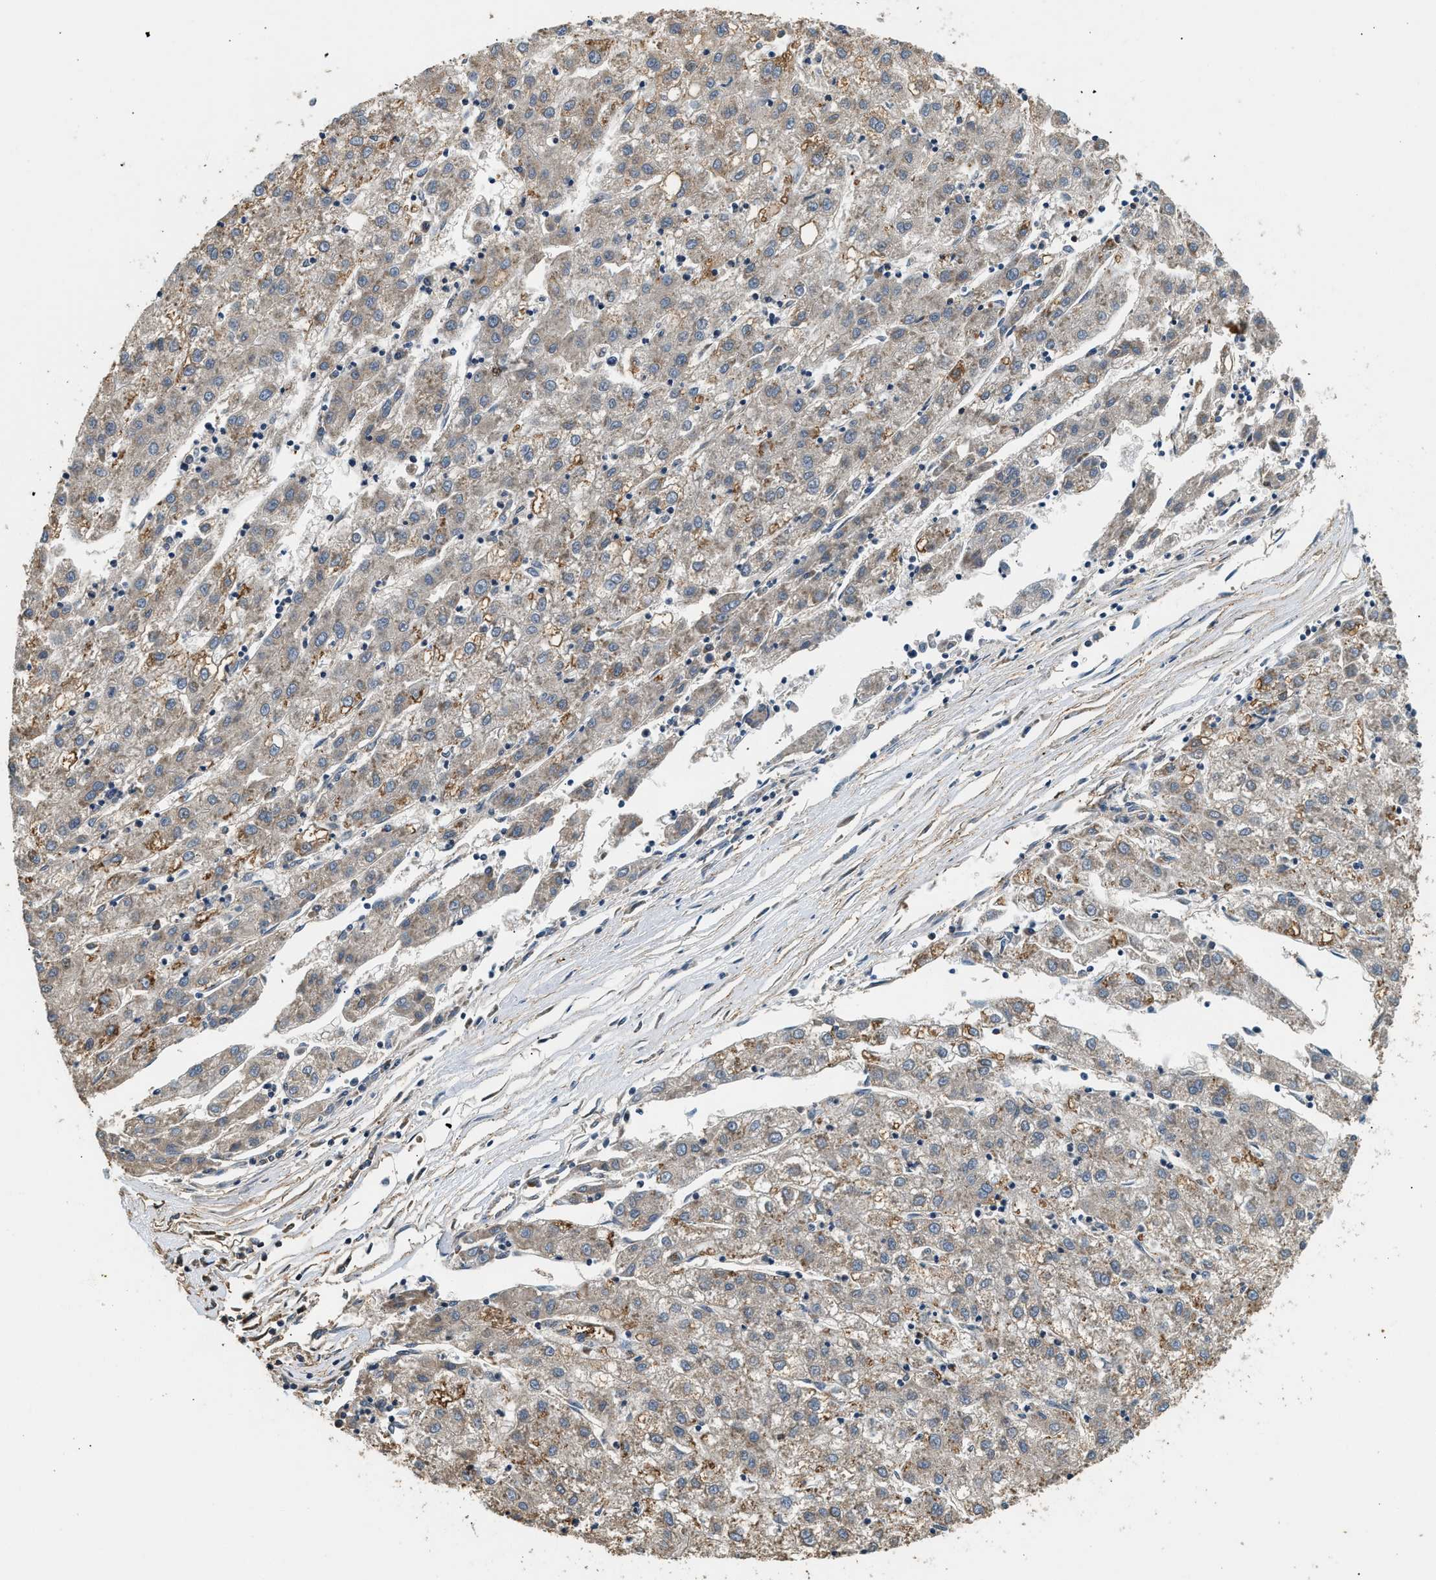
{"staining": {"intensity": "moderate", "quantity": "<25%", "location": "cytoplasmic/membranous"}, "tissue": "liver cancer", "cell_type": "Tumor cells", "image_type": "cancer", "snomed": [{"axis": "morphology", "description": "Carcinoma, Hepatocellular, NOS"}, {"axis": "topography", "description": "Liver"}], "caption": "This micrograph demonstrates immunohistochemistry (IHC) staining of human liver hepatocellular carcinoma, with low moderate cytoplasmic/membranous positivity in approximately <25% of tumor cells.", "gene": "ANXA3", "patient": {"sex": "male", "age": 72}}